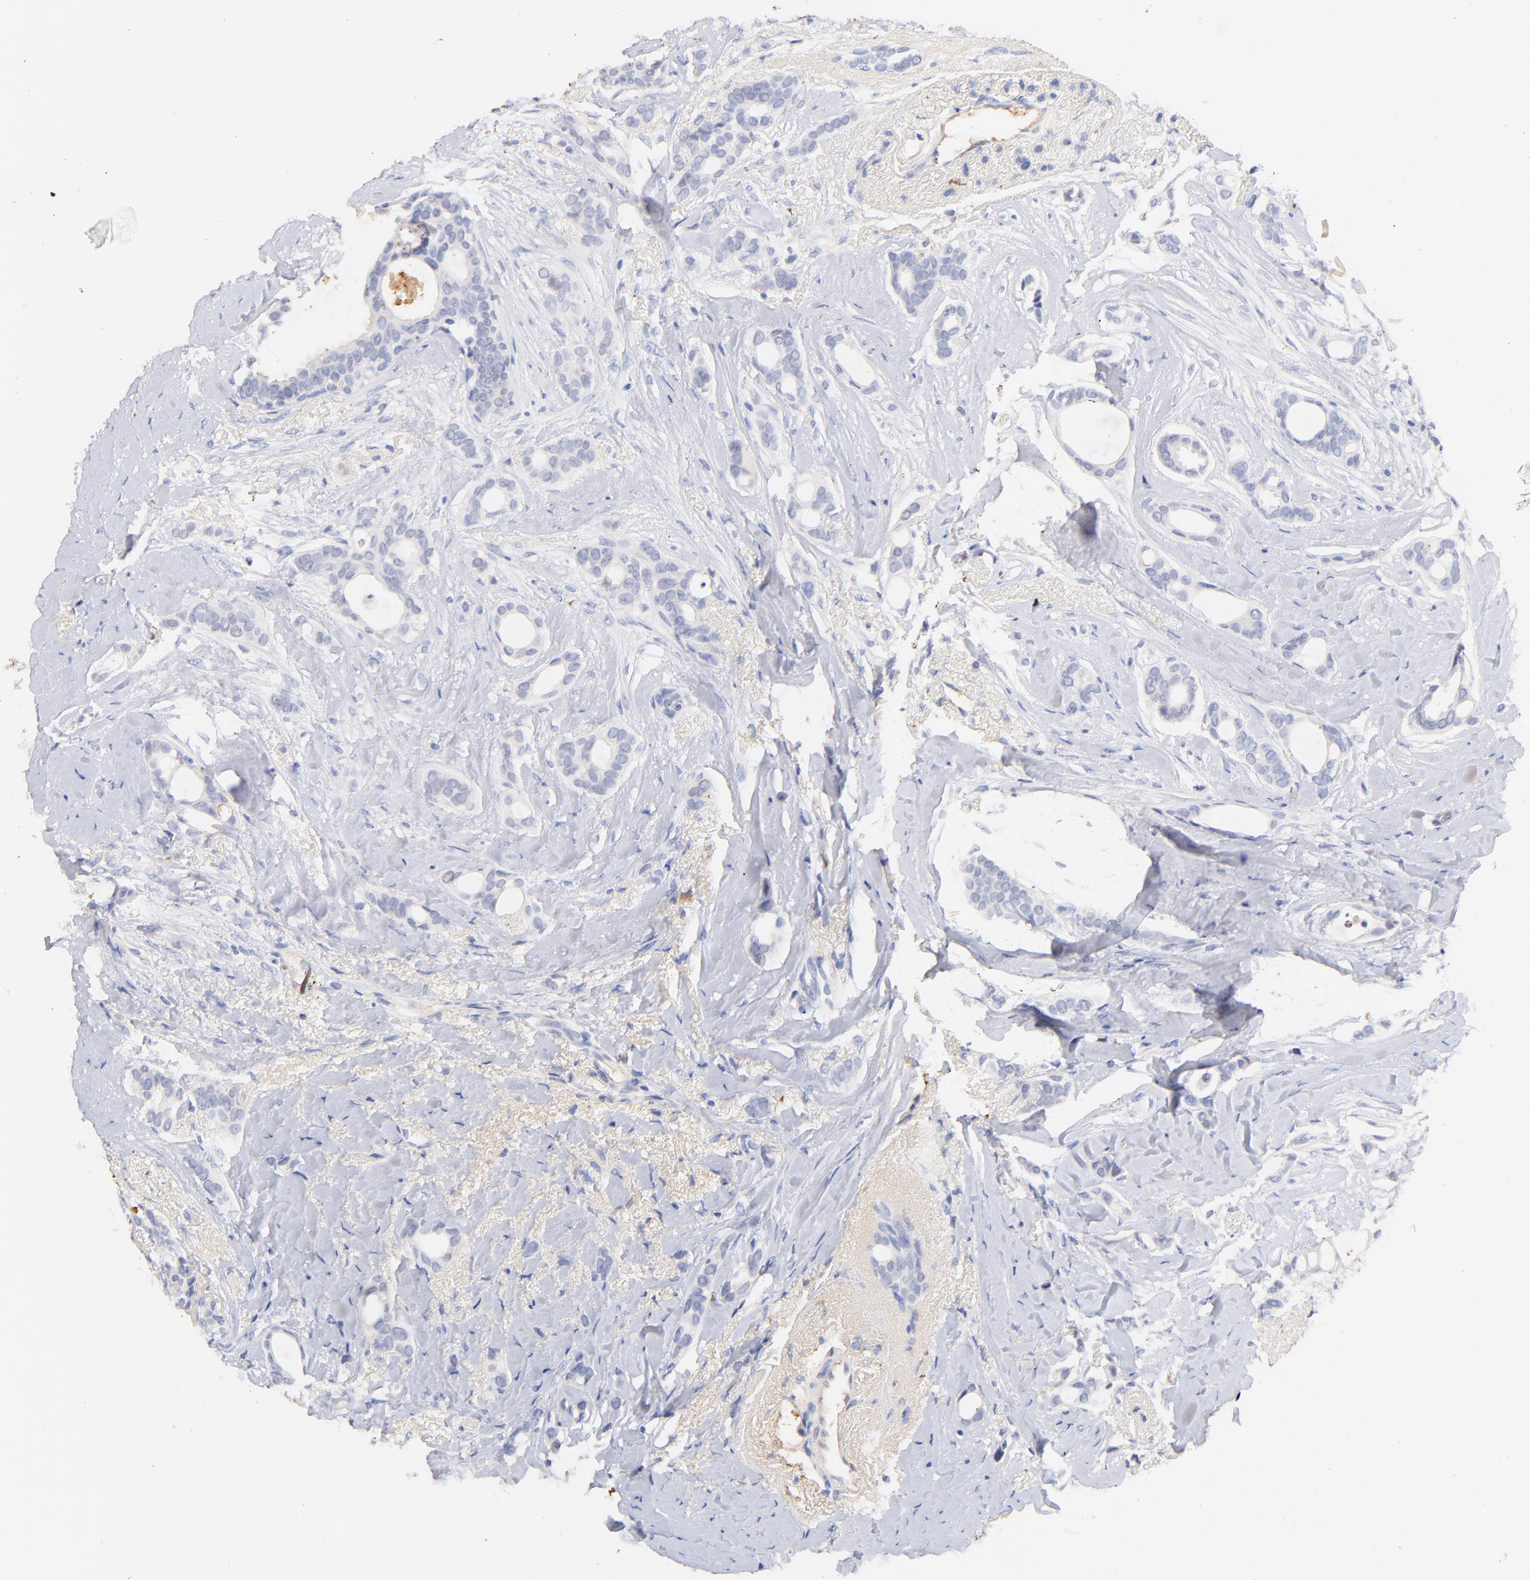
{"staining": {"intensity": "negative", "quantity": "none", "location": "none"}, "tissue": "breast cancer", "cell_type": "Tumor cells", "image_type": "cancer", "snomed": [{"axis": "morphology", "description": "Duct carcinoma"}, {"axis": "topography", "description": "Breast"}], "caption": "Breast cancer stained for a protein using immunohistochemistry shows no expression tumor cells.", "gene": "IGLV7-43", "patient": {"sex": "female", "age": 54}}